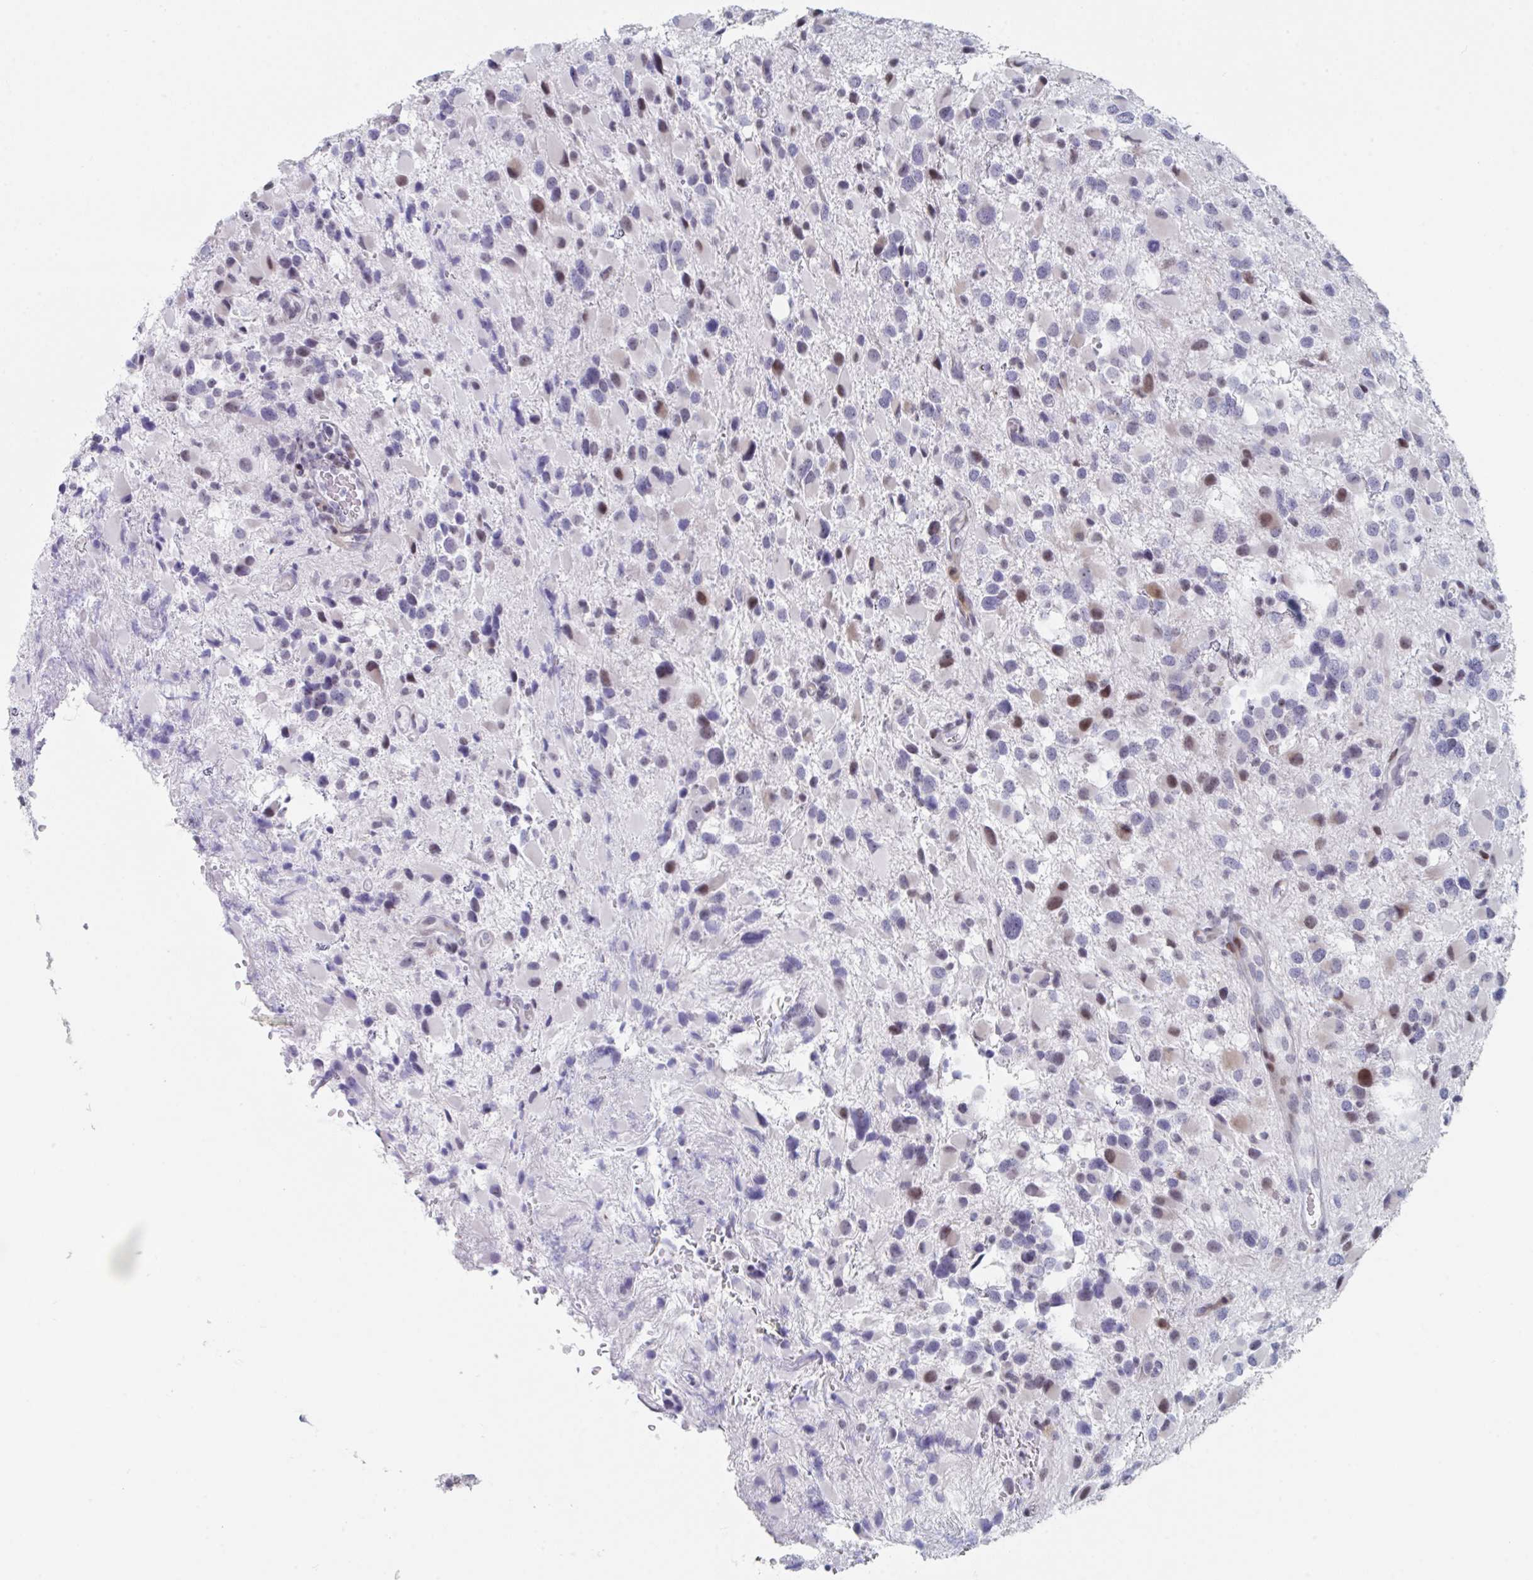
{"staining": {"intensity": "moderate", "quantity": "<25%", "location": "nuclear"}, "tissue": "glioma", "cell_type": "Tumor cells", "image_type": "cancer", "snomed": [{"axis": "morphology", "description": "Glioma, malignant, High grade"}, {"axis": "topography", "description": "Brain"}], "caption": "Immunohistochemistry (IHC) (DAB (3,3'-diaminobenzidine)) staining of human malignant glioma (high-grade) exhibits moderate nuclear protein staining in about <25% of tumor cells.", "gene": "NR1H2", "patient": {"sex": "female", "age": 40}}